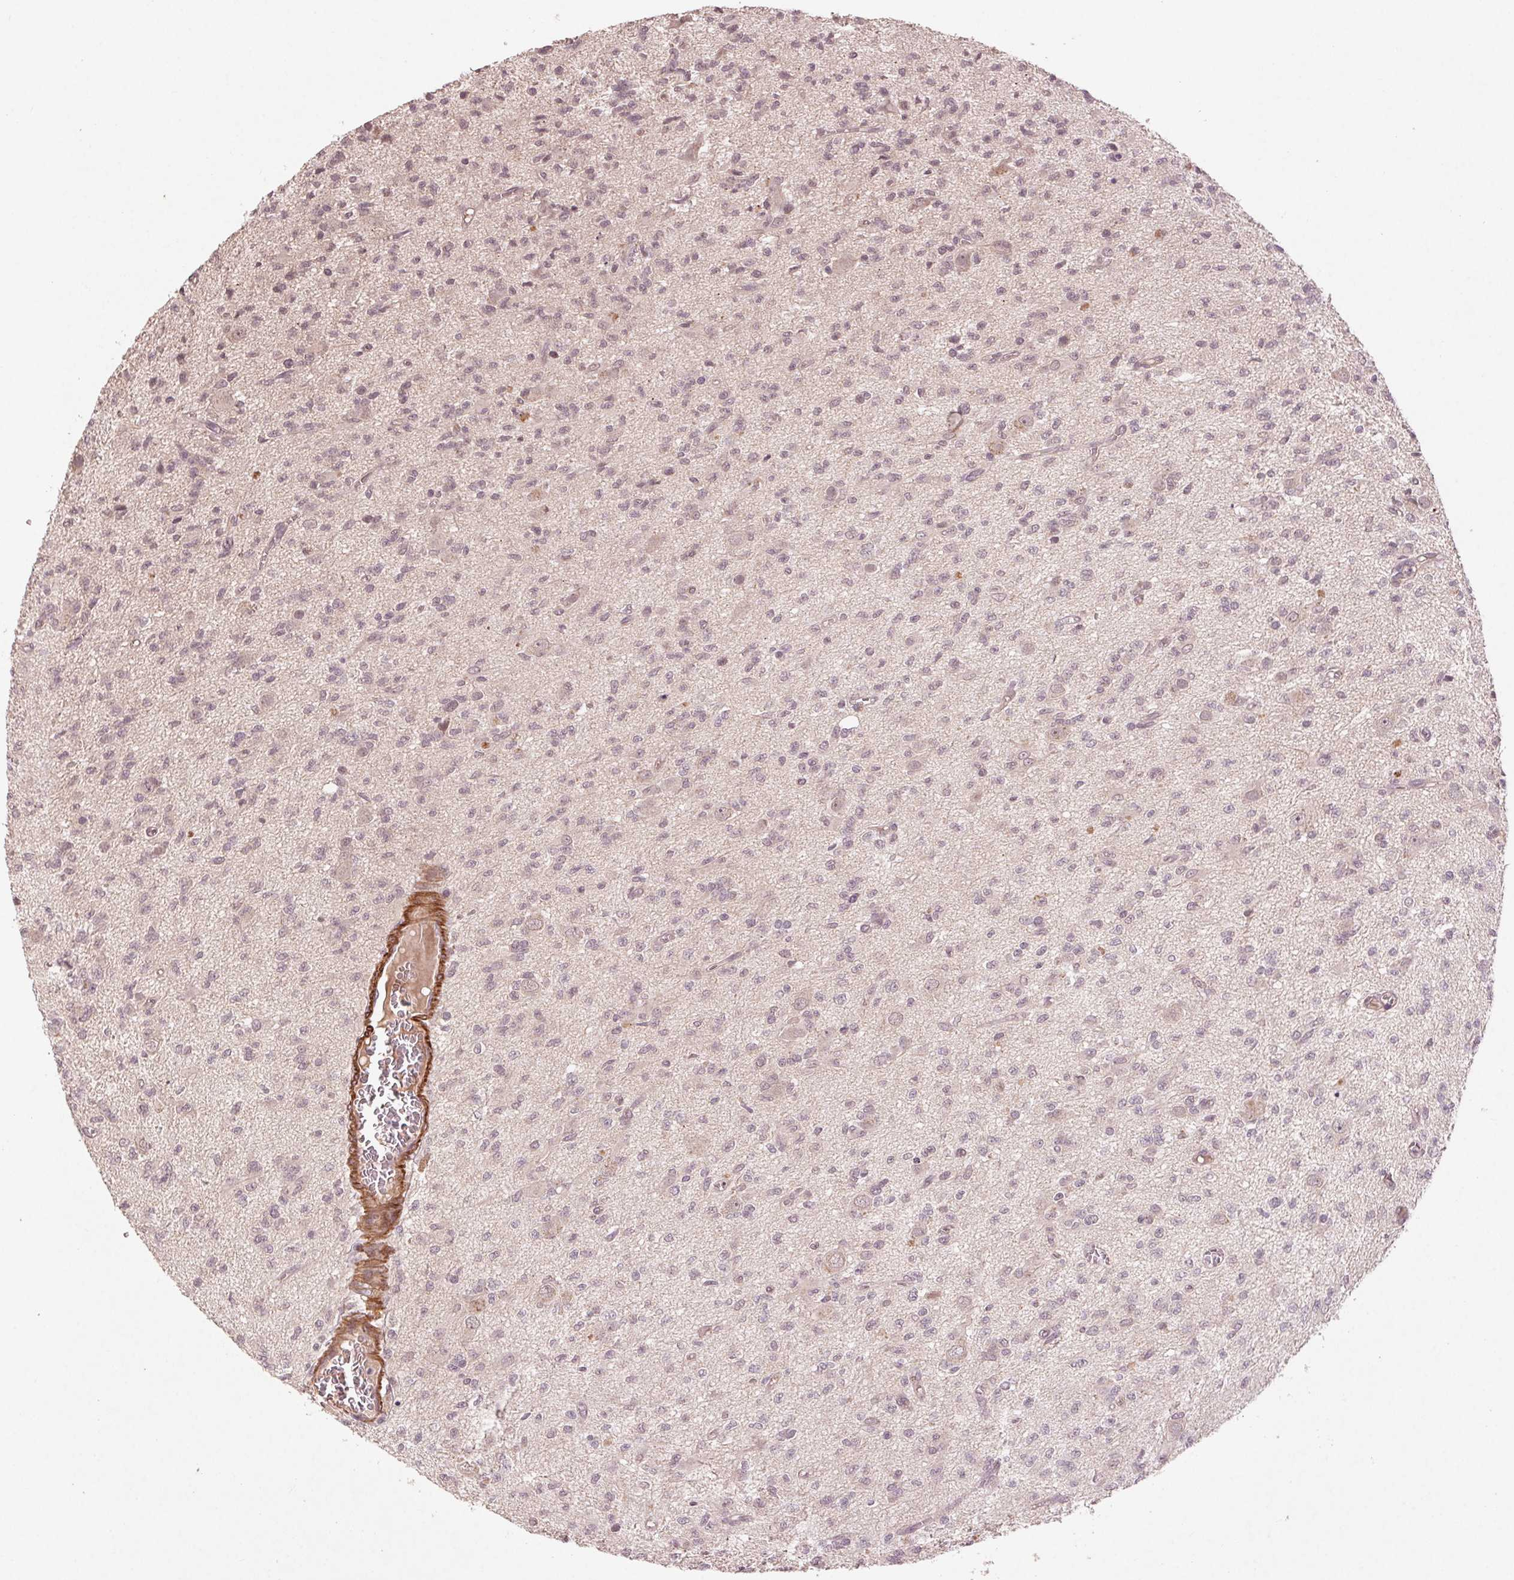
{"staining": {"intensity": "negative", "quantity": "none", "location": "none"}, "tissue": "glioma", "cell_type": "Tumor cells", "image_type": "cancer", "snomed": [{"axis": "morphology", "description": "Glioma, malignant, Low grade"}, {"axis": "topography", "description": "Brain"}], "caption": "Tumor cells show no significant staining in malignant low-grade glioma.", "gene": "SMLR1", "patient": {"sex": "male", "age": 64}}